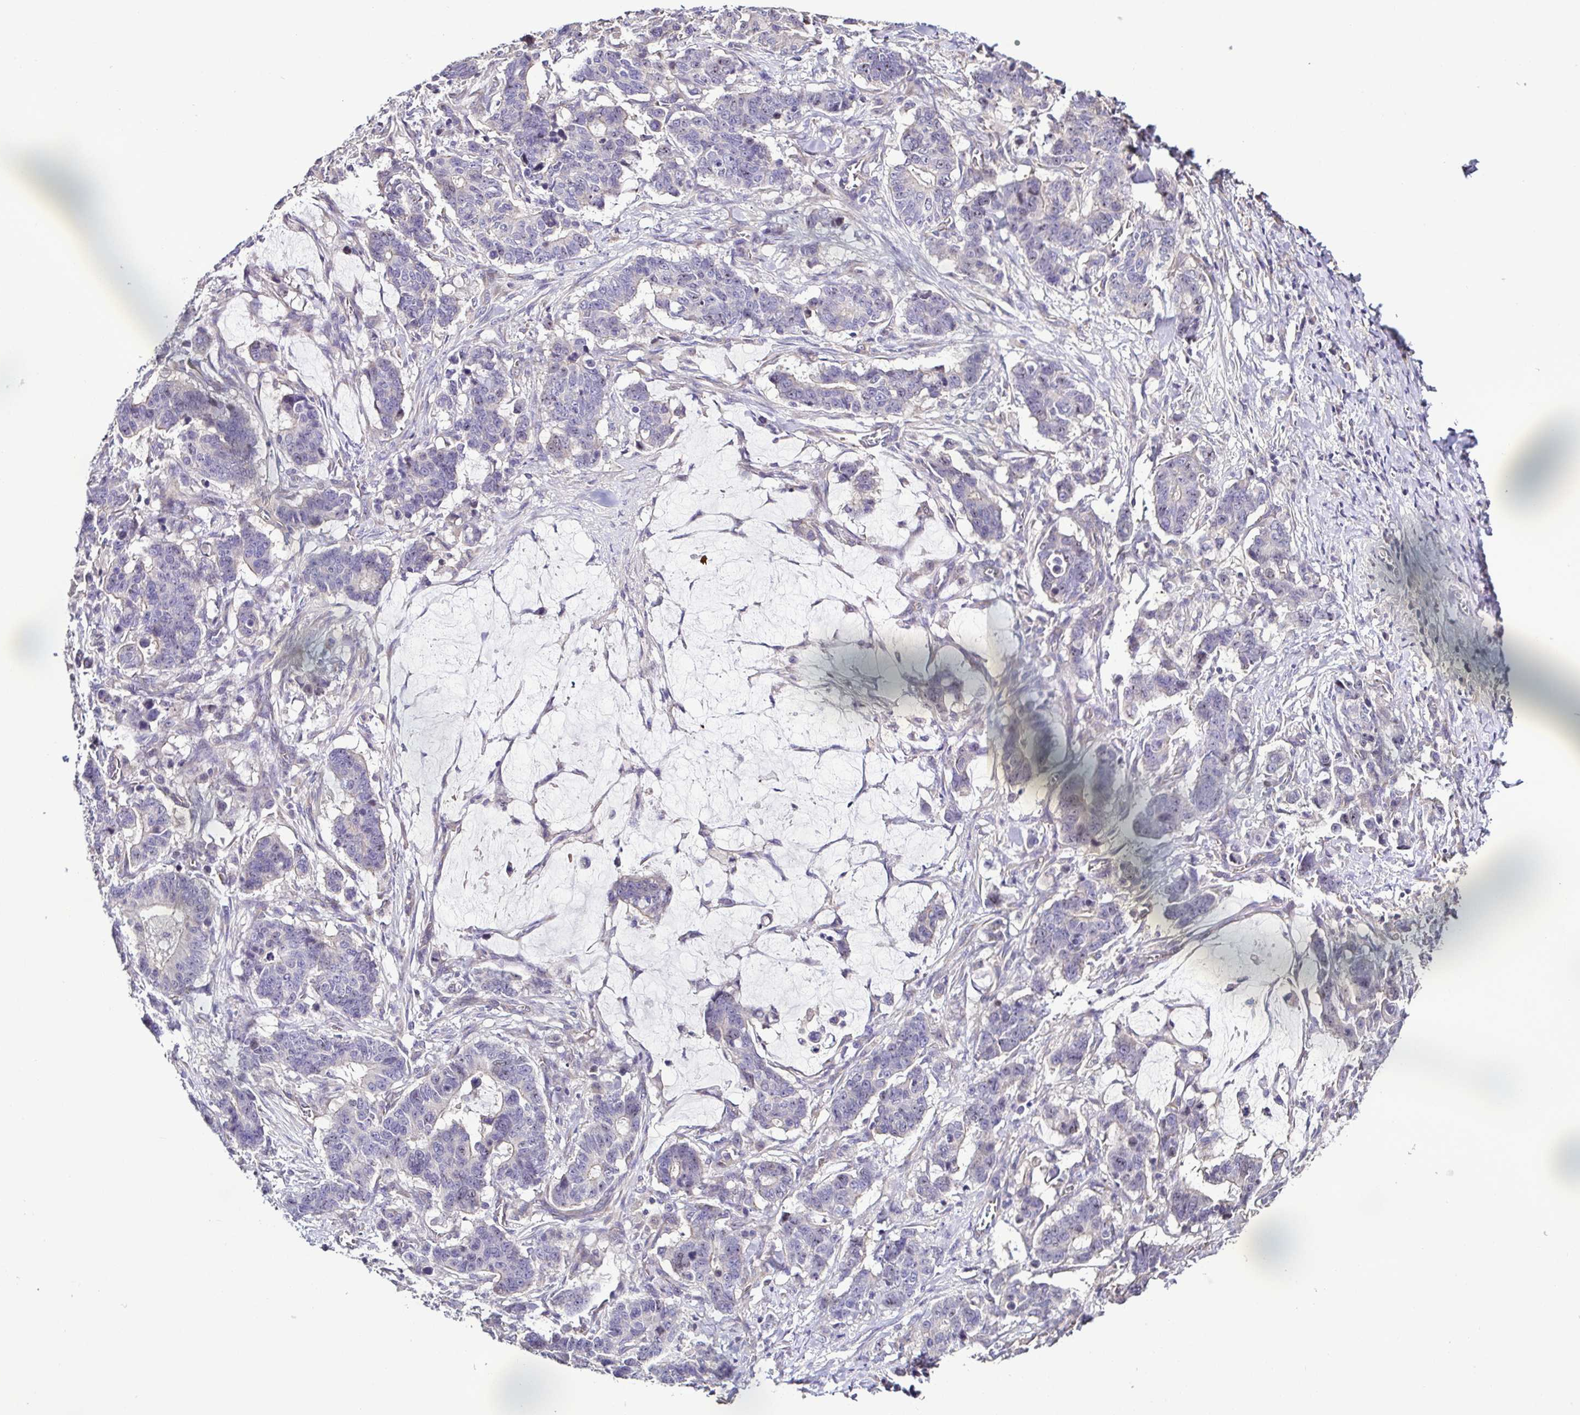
{"staining": {"intensity": "negative", "quantity": "none", "location": "none"}, "tissue": "stomach cancer", "cell_type": "Tumor cells", "image_type": "cancer", "snomed": [{"axis": "morphology", "description": "Normal tissue, NOS"}, {"axis": "morphology", "description": "Adenocarcinoma, NOS"}, {"axis": "topography", "description": "Stomach"}], "caption": "This micrograph is of stomach adenocarcinoma stained with IHC to label a protein in brown with the nuclei are counter-stained blue. There is no expression in tumor cells.", "gene": "LMOD2", "patient": {"sex": "female", "age": 64}}